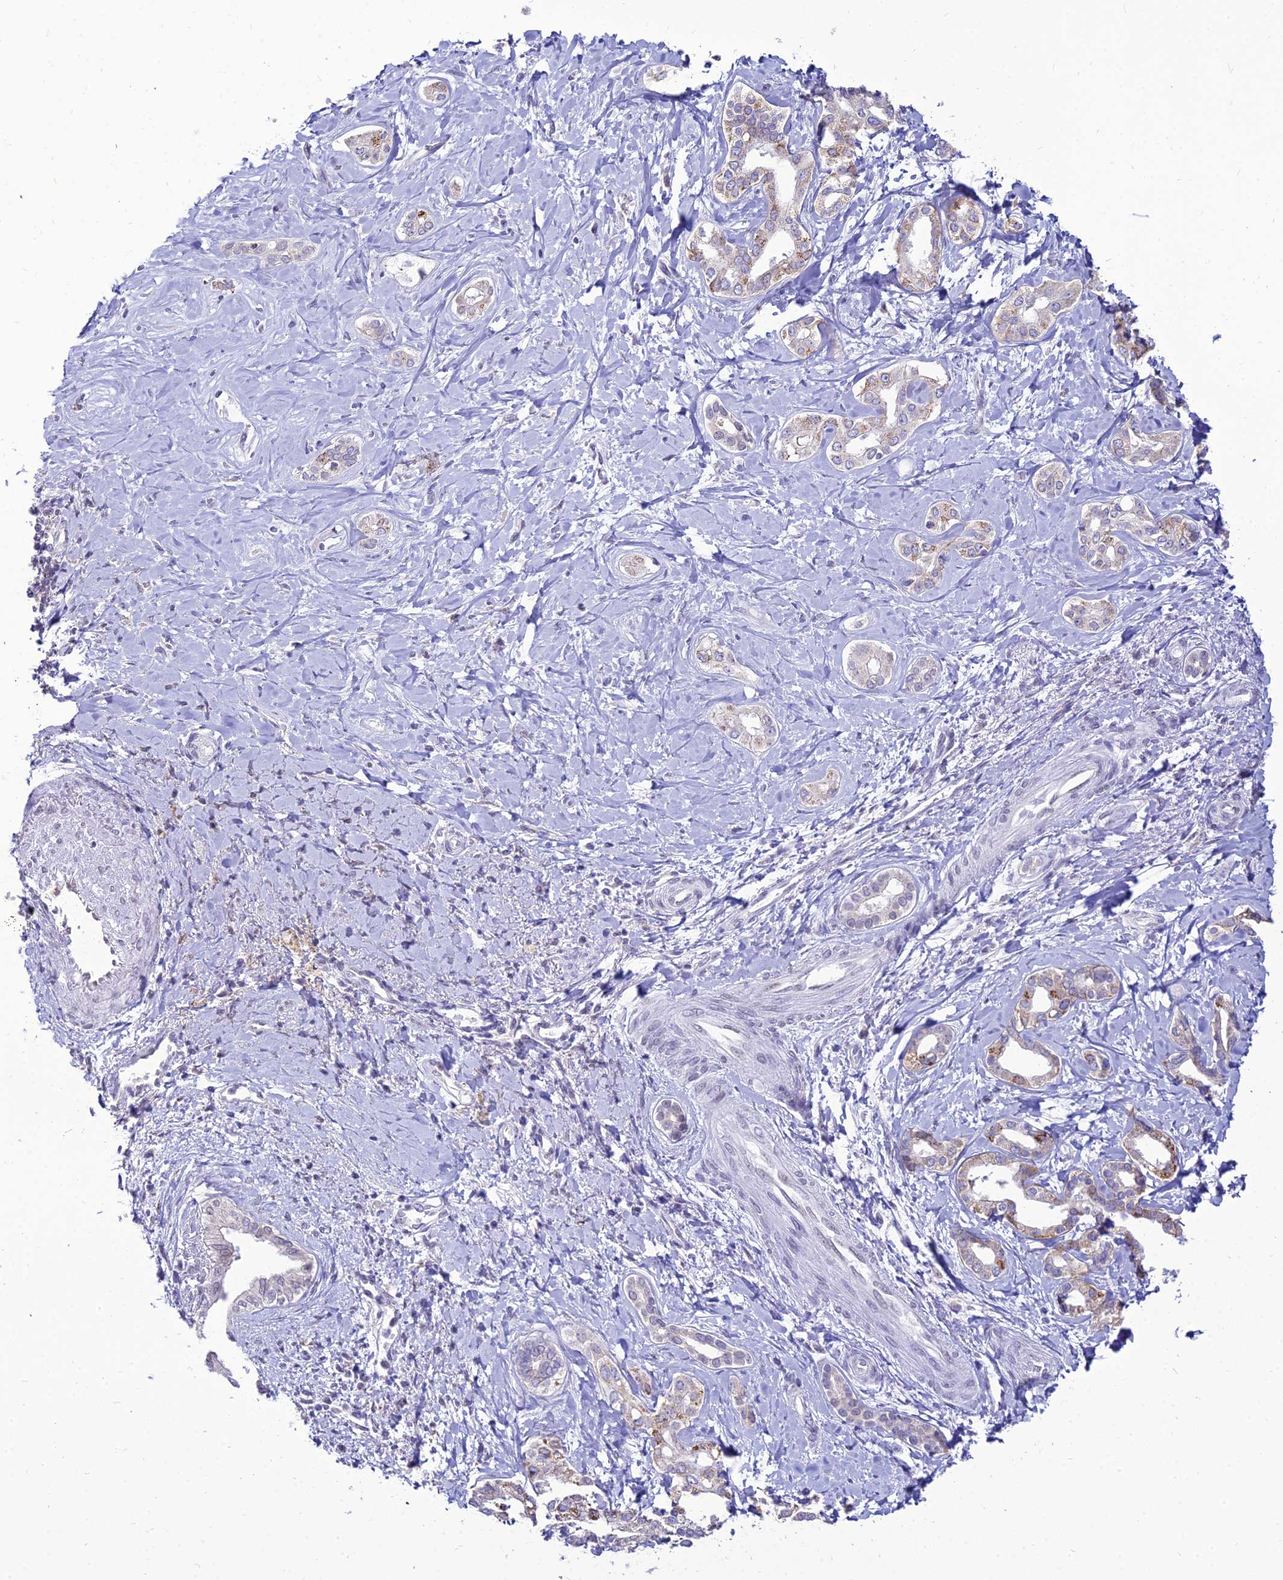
{"staining": {"intensity": "moderate", "quantity": "<25%", "location": "cytoplasmic/membranous"}, "tissue": "liver cancer", "cell_type": "Tumor cells", "image_type": "cancer", "snomed": [{"axis": "morphology", "description": "Cholangiocarcinoma"}, {"axis": "topography", "description": "Liver"}], "caption": "The micrograph demonstrates a brown stain indicating the presence of a protein in the cytoplasmic/membranous of tumor cells in cholangiocarcinoma (liver). The protein of interest is shown in brown color, while the nuclei are stained blue.", "gene": "C6orf163", "patient": {"sex": "female", "age": 77}}